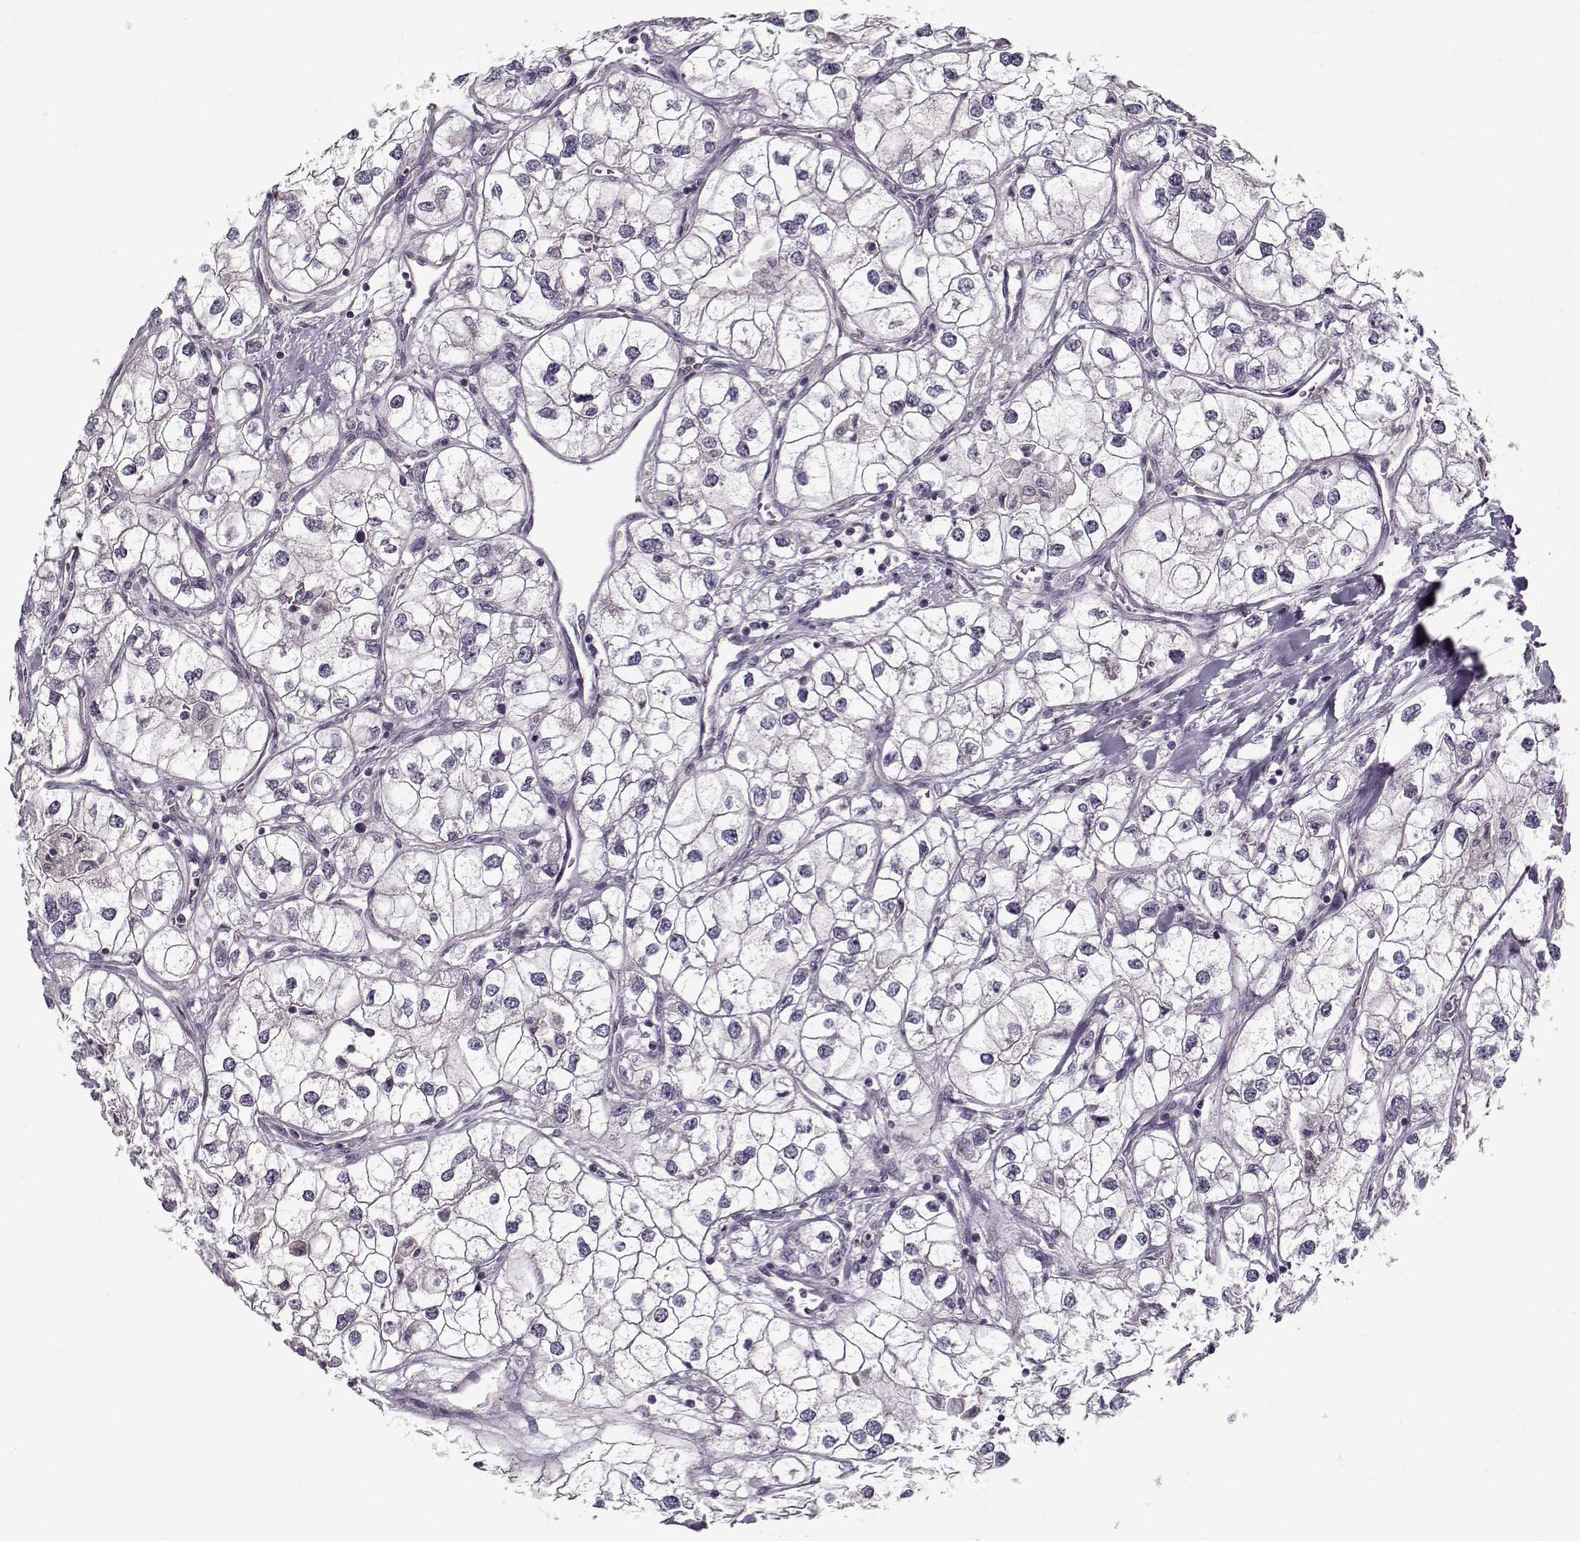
{"staining": {"intensity": "negative", "quantity": "none", "location": "none"}, "tissue": "renal cancer", "cell_type": "Tumor cells", "image_type": "cancer", "snomed": [{"axis": "morphology", "description": "Adenocarcinoma, NOS"}, {"axis": "topography", "description": "Kidney"}], "caption": "Renal cancer (adenocarcinoma) was stained to show a protein in brown. There is no significant expression in tumor cells. (DAB immunohistochemistry with hematoxylin counter stain).", "gene": "UNC13D", "patient": {"sex": "male", "age": 59}}